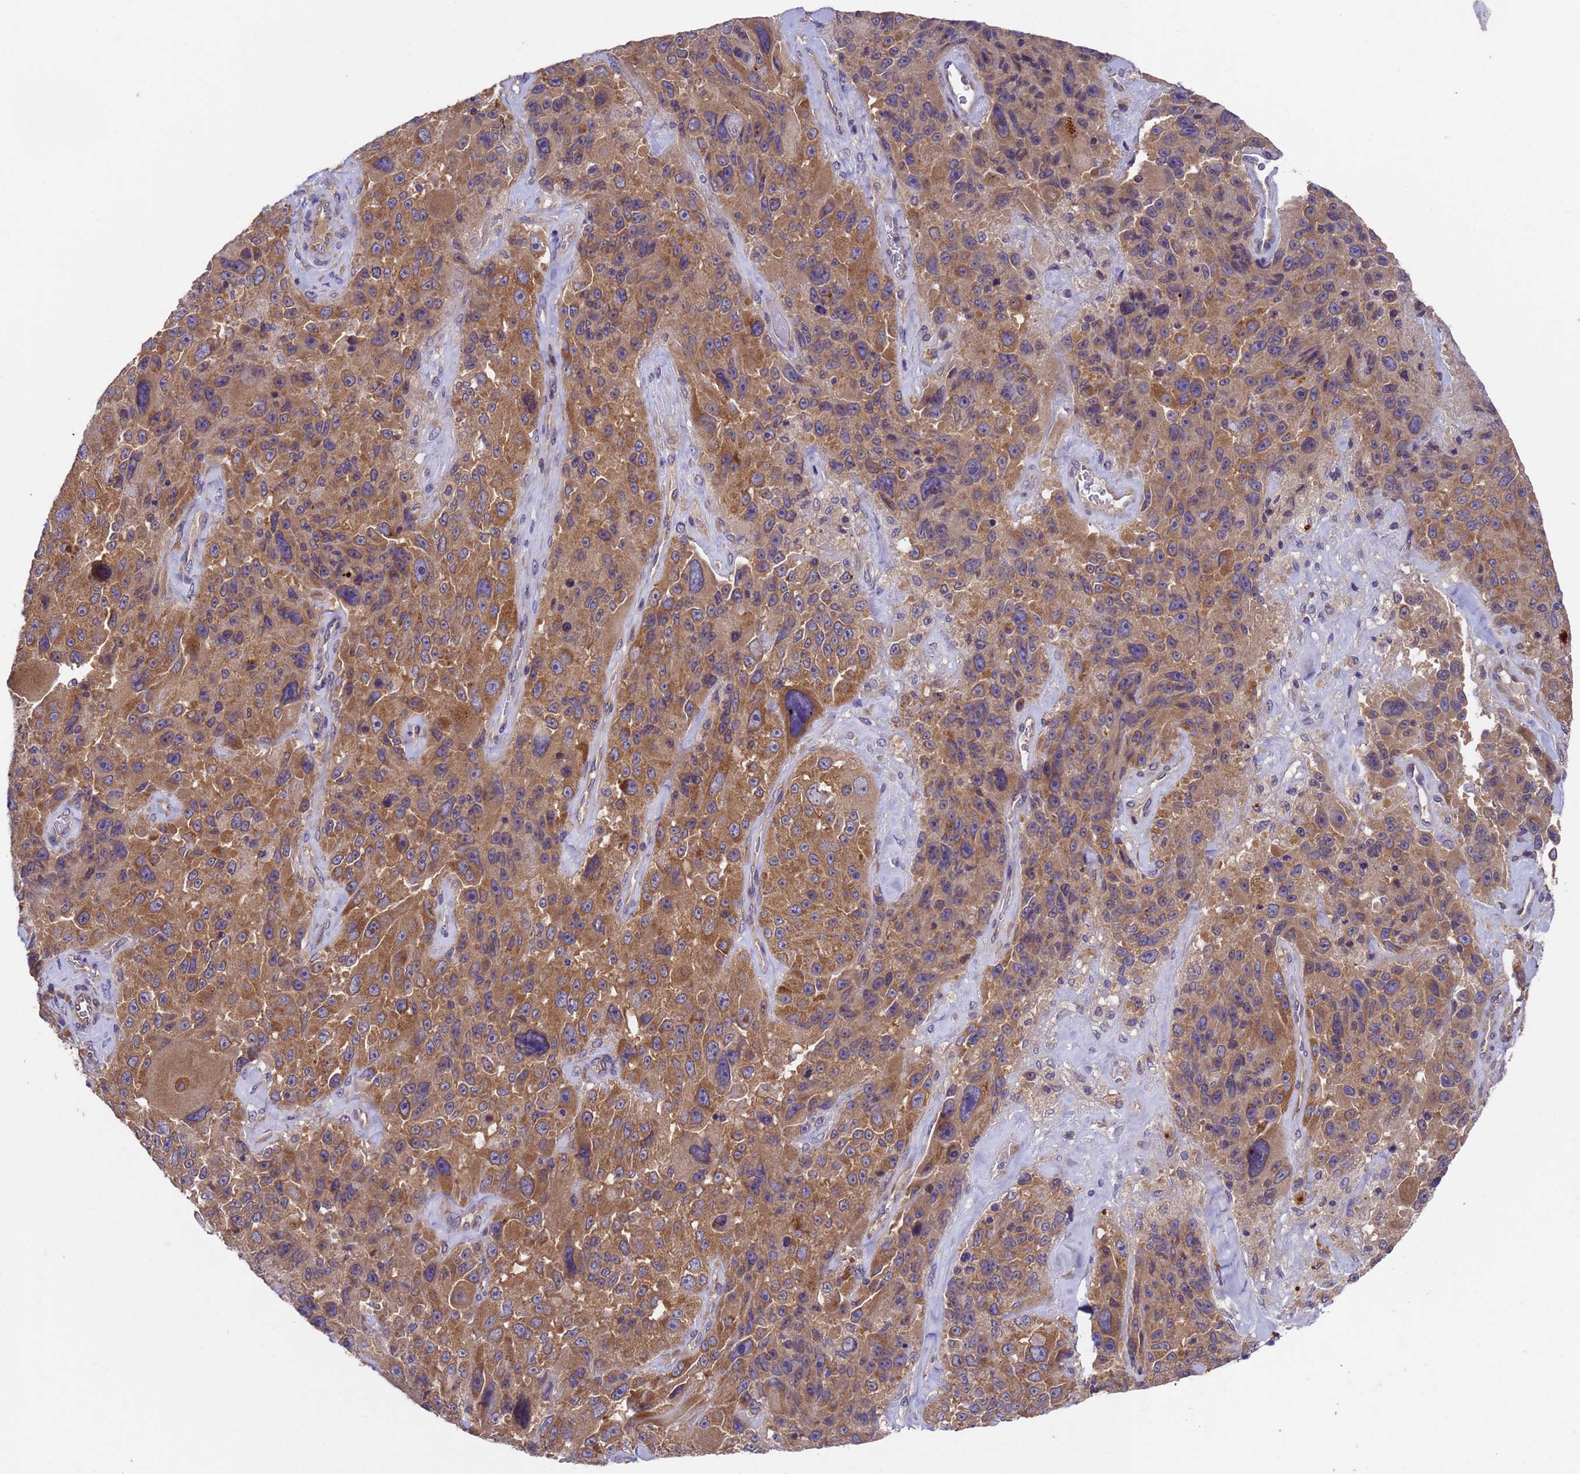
{"staining": {"intensity": "moderate", "quantity": ">75%", "location": "cytoplasmic/membranous"}, "tissue": "melanoma", "cell_type": "Tumor cells", "image_type": "cancer", "snomed": [{"axis": "morphology", "description": "Malignant melanoma, Metastatic site"}, {"axis": "topography", "description": "Lymph node"}], "caption": "DAB (3,3'-diaminobenzidine) immunohistochemical staining of human malignant melanoma (metastatic site) exhibits moderate cytoplasmic/membranous protein staining in about >75% of tumor cells. The staining was performed using DAB (3,3'-diaminobenzidine), with brown indicating positive protein expression. Nuclei are stained blue with hematoxylin.", "gene": "DCAF12L2", "patient": {"sex": "male", "age": 62}}